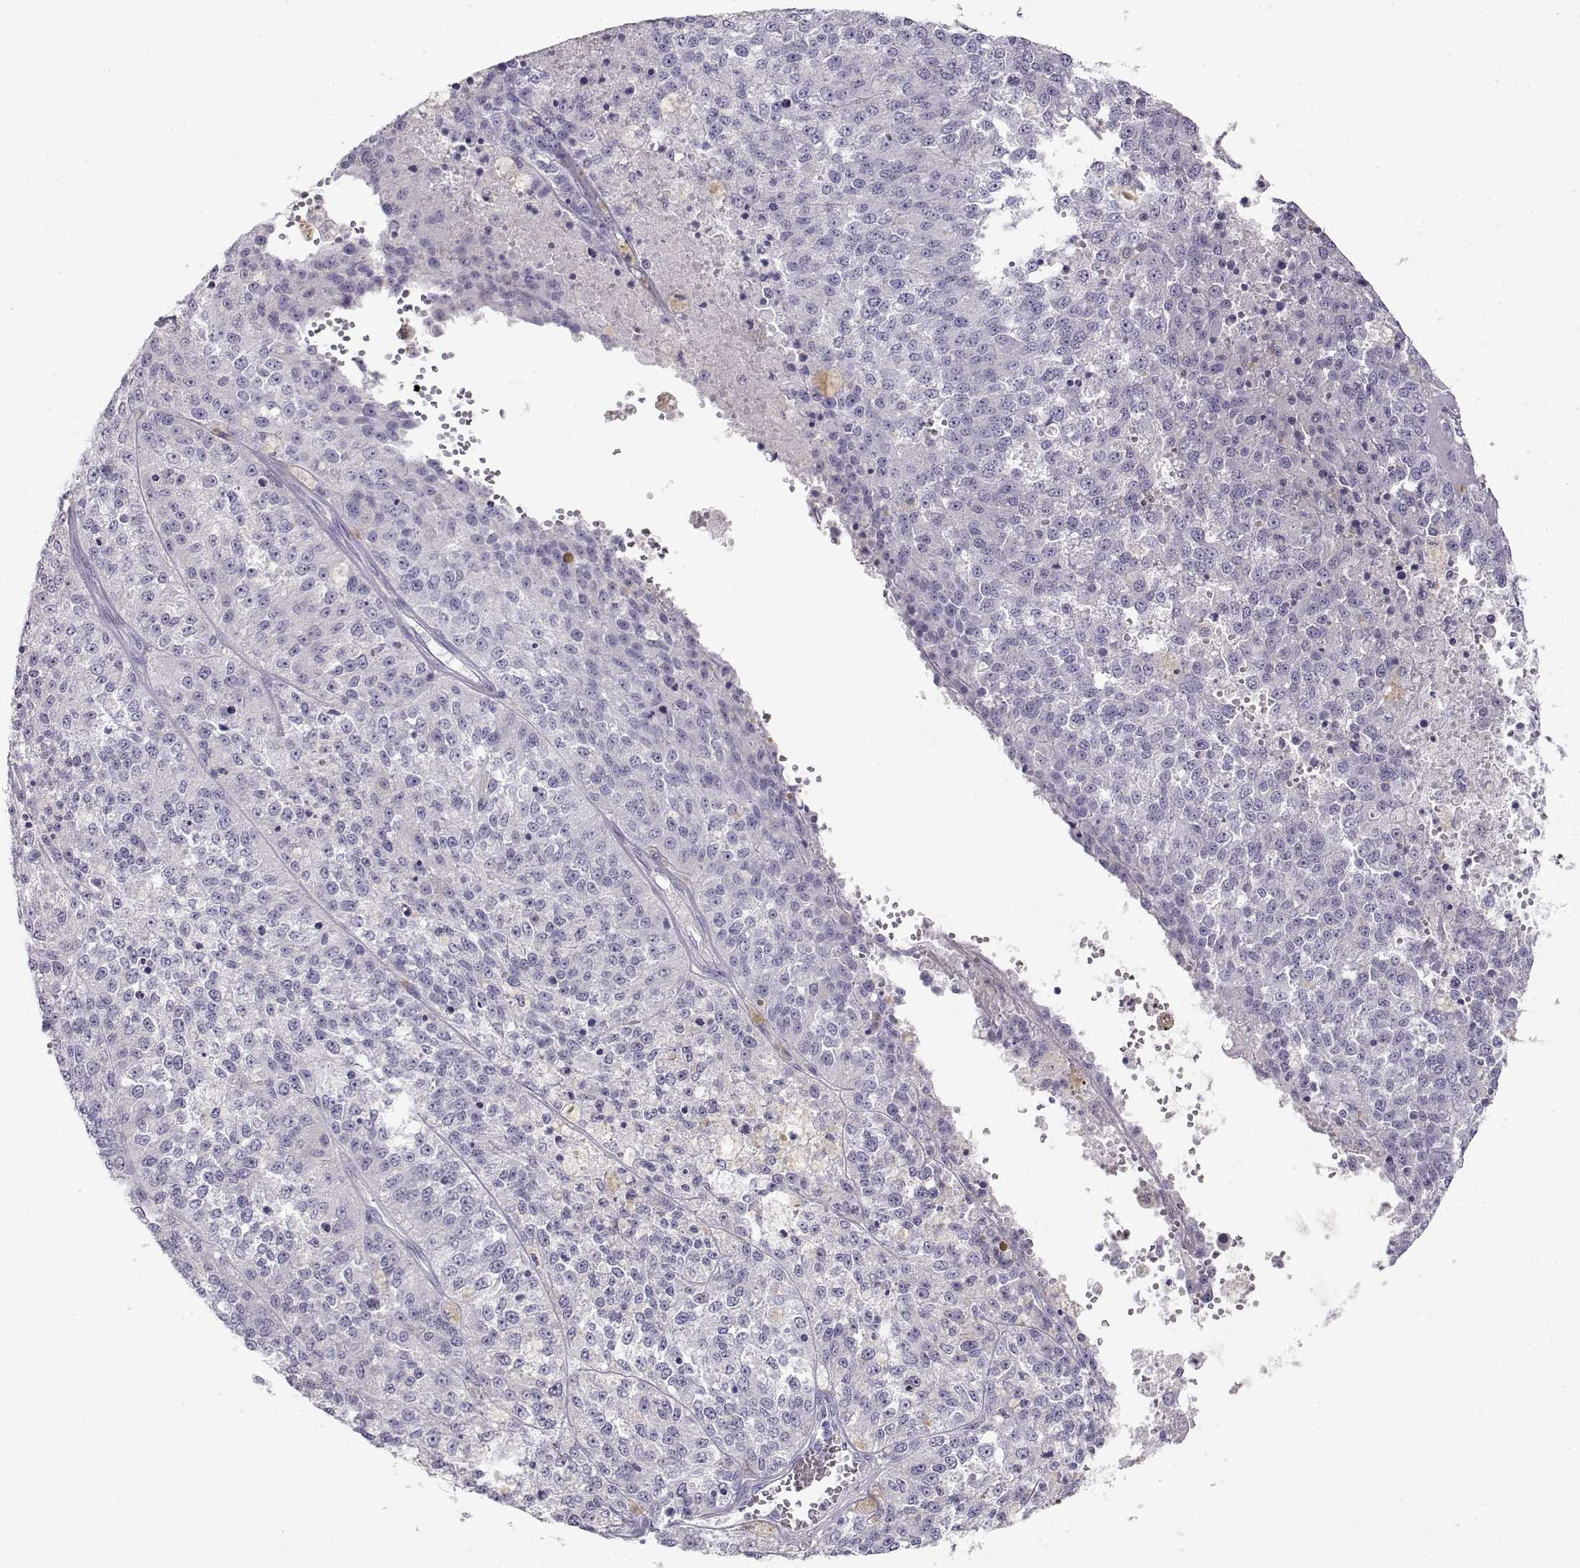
{"staining": {"intensity": "negative", "quantity": "none", "location": "none"}, "tissue": "melanoma", "cell_type": "Tumor cells", "image_type": "cancer", "snomed": [{"axis": "morphology", "description": "Malignant melanoma, Metastatic site"}, {"axis": "topography", "description": "Lymph node"}], "caption": "Micrograph shows no significant protein staining in tumor cells of malignant melanoma (metastatic site).", "gene": "TKTL1", "patient": {"sex": "female", "age": 64}}